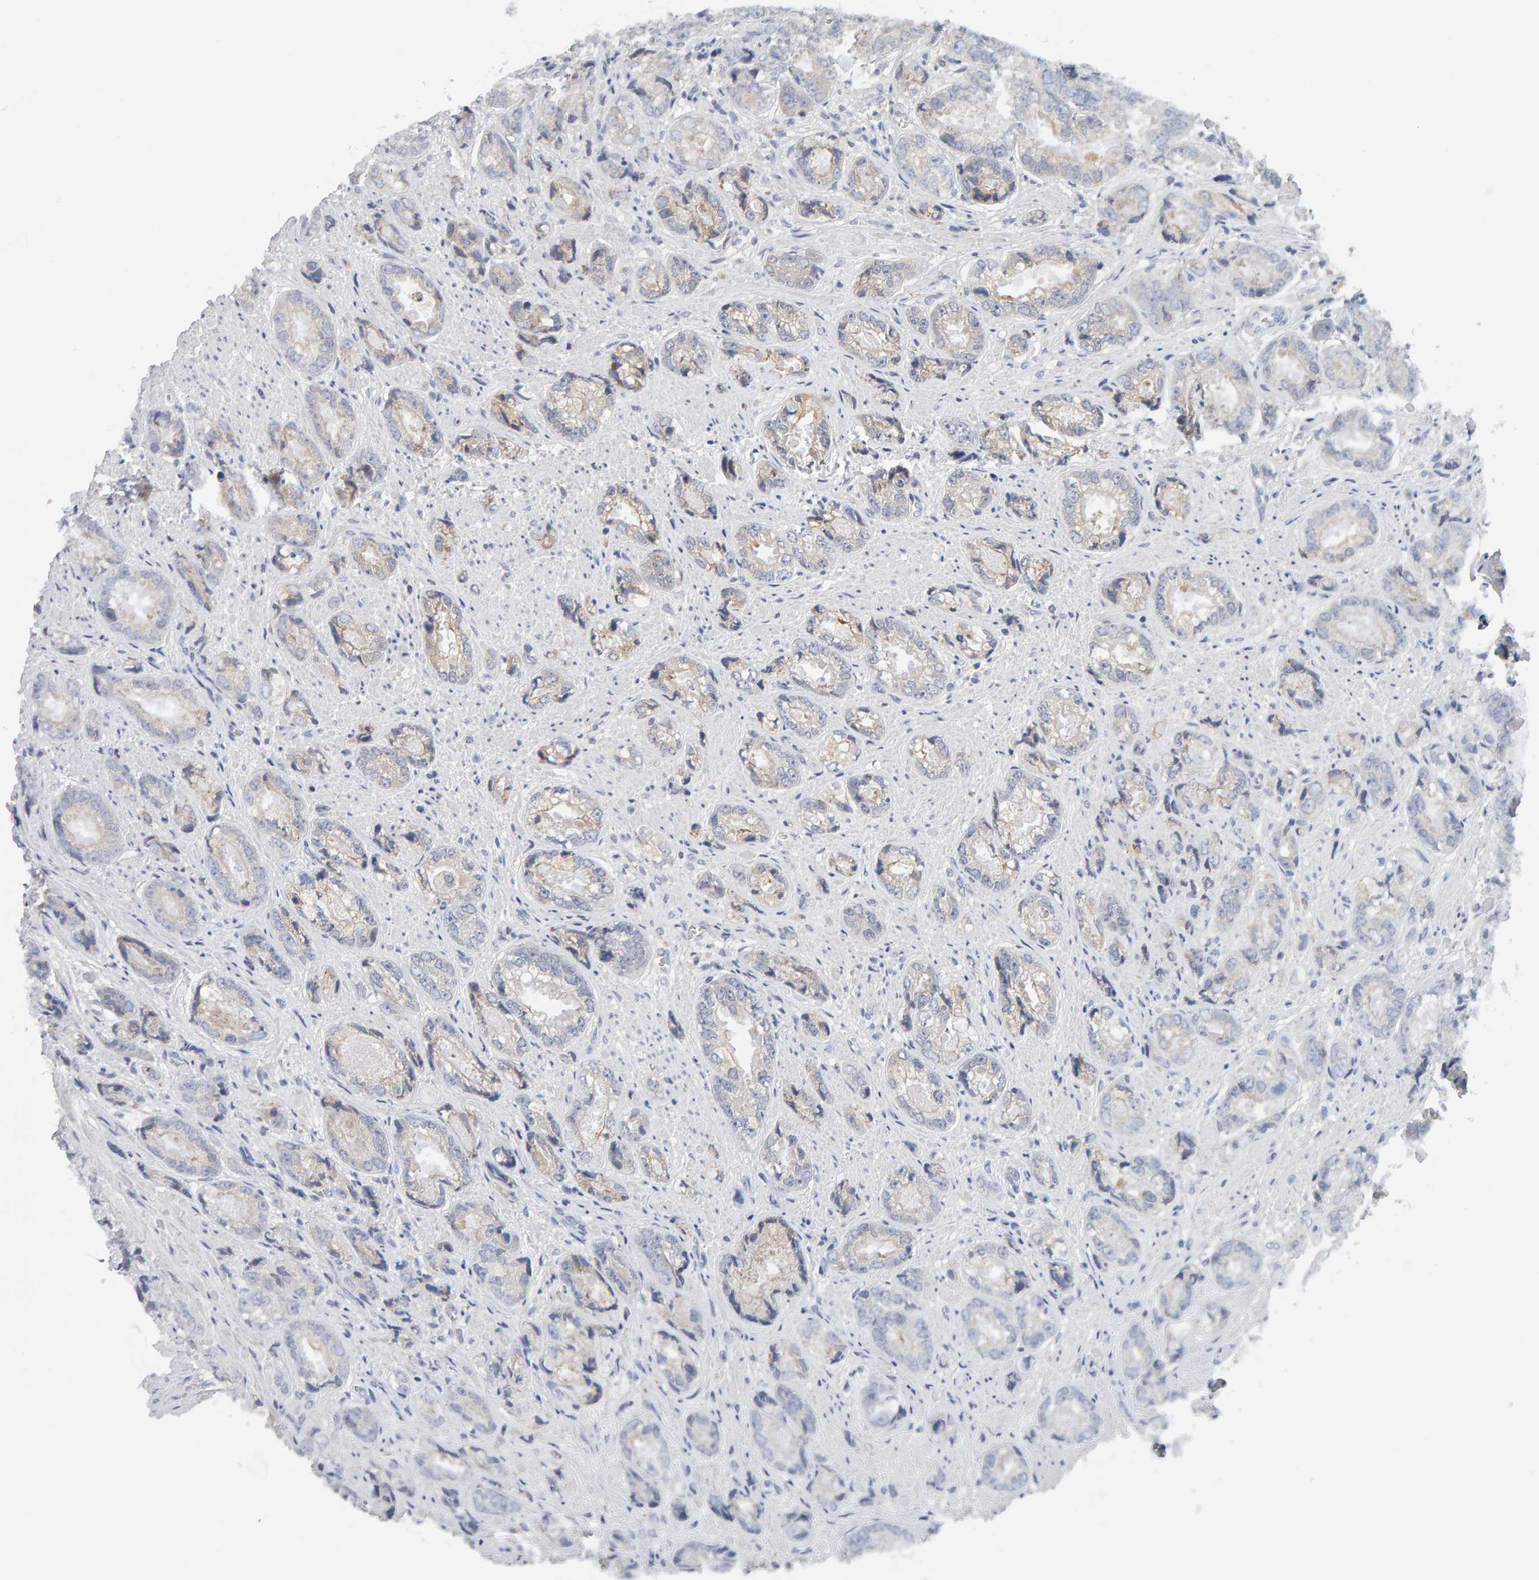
{"staining": {"intensity": "weak", "quantity": "25%-75%", "location": "cytoplasmic/membranous"}, "tissue": "prostate cancer", "cell_type": "Tumor cells", "image_type": "cancer", "snomed": [{"axis": "morphology", "description": "Adenocarcinoma, High grade"}, {"axis": "topography", "description": "Prostate"}], "caption": "Immunohistochemistry (IHC) (DAB) staining of human prostate cancer exhibits weak cytoplasmic/membranous protein staining in approximately 25%-75% of tumor cells.", "gene": "ADHFE1", "patient": {"sex": "male", "age": 61}}